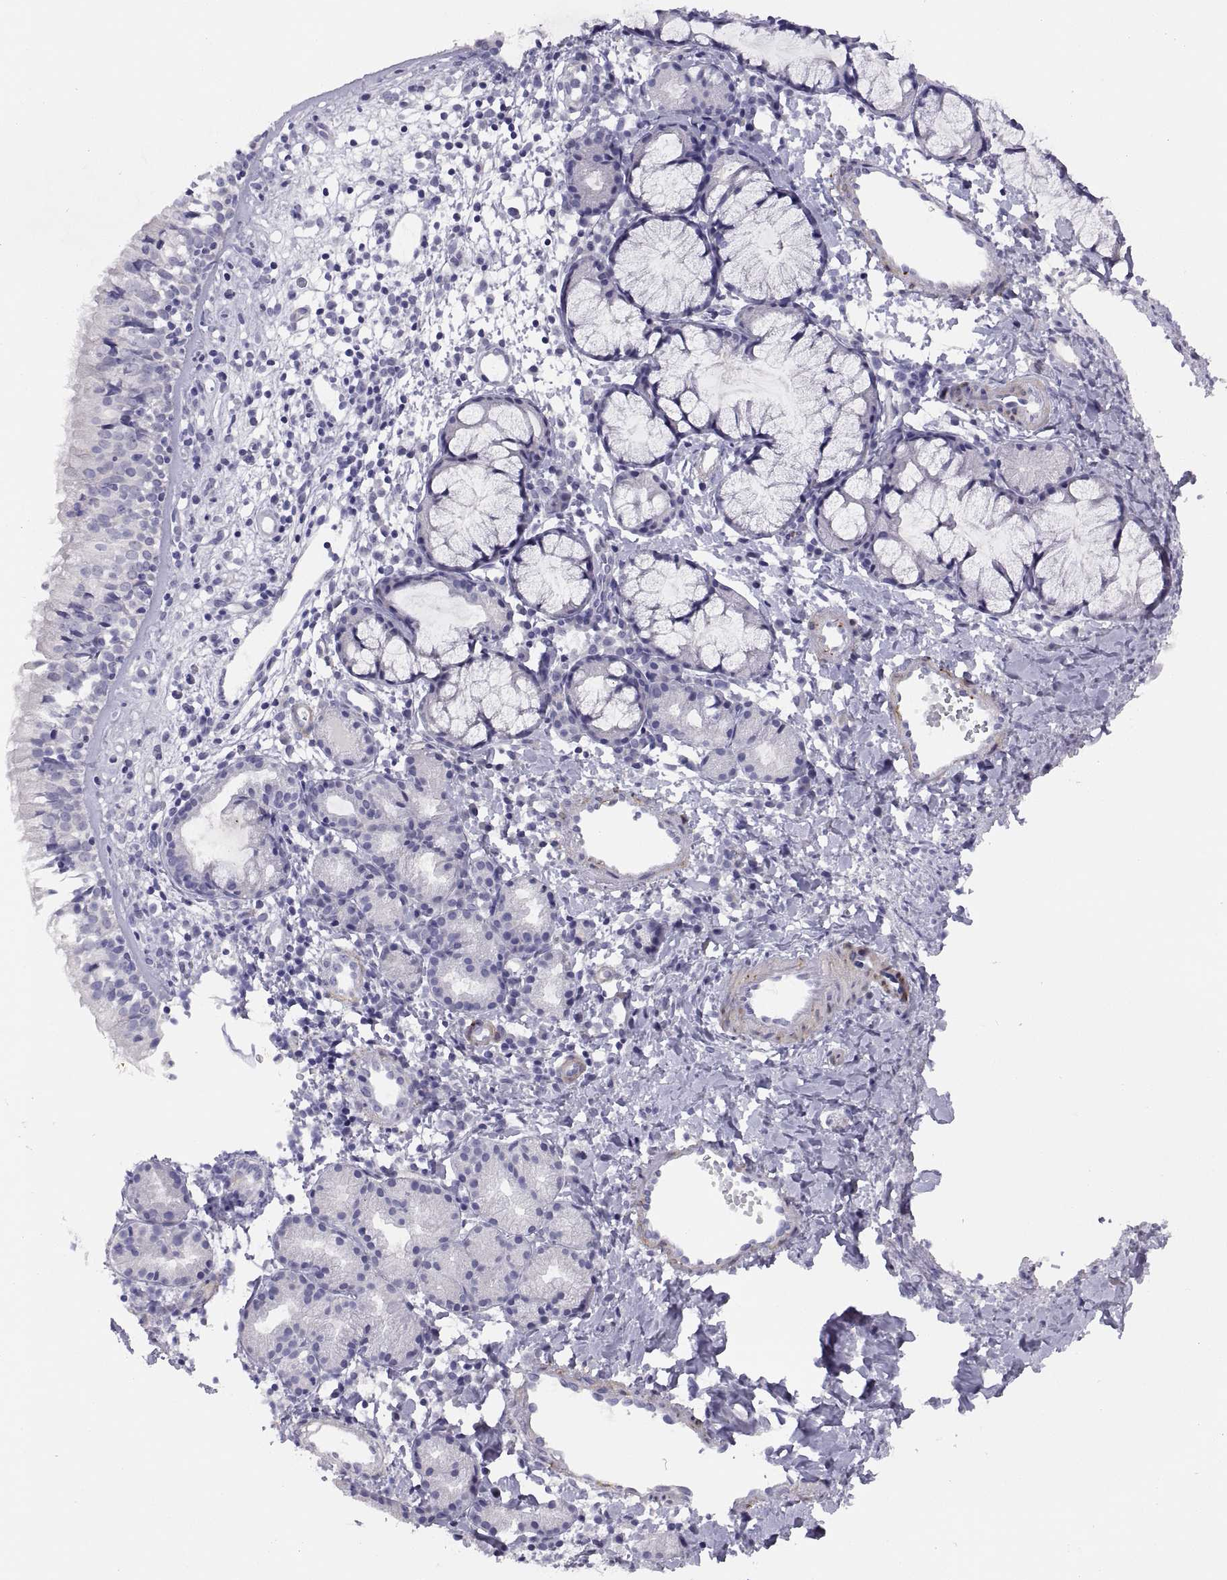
{"staining": {"intensity": "negative", "quantity": "none", "location": "none"}, "tissue": "nasopharynx", "cell_type": "Respiratory epithelial cells", "image_type": "normal", "snomed": [{"axis": "morphology", "description": "Normal tissue, NOS"}, {"axis": "topography", "description": "Nasopharynx"}], "caption": "Normal nasopharynx was stained to show a protein in brown. There is no significant positivity in respiratory epithelial cells. (Brightfield microscopy of DAB immunohistochemistry at high magnification).", "gene": "STRC", "patient": {"sex": "male", "age": 9}}